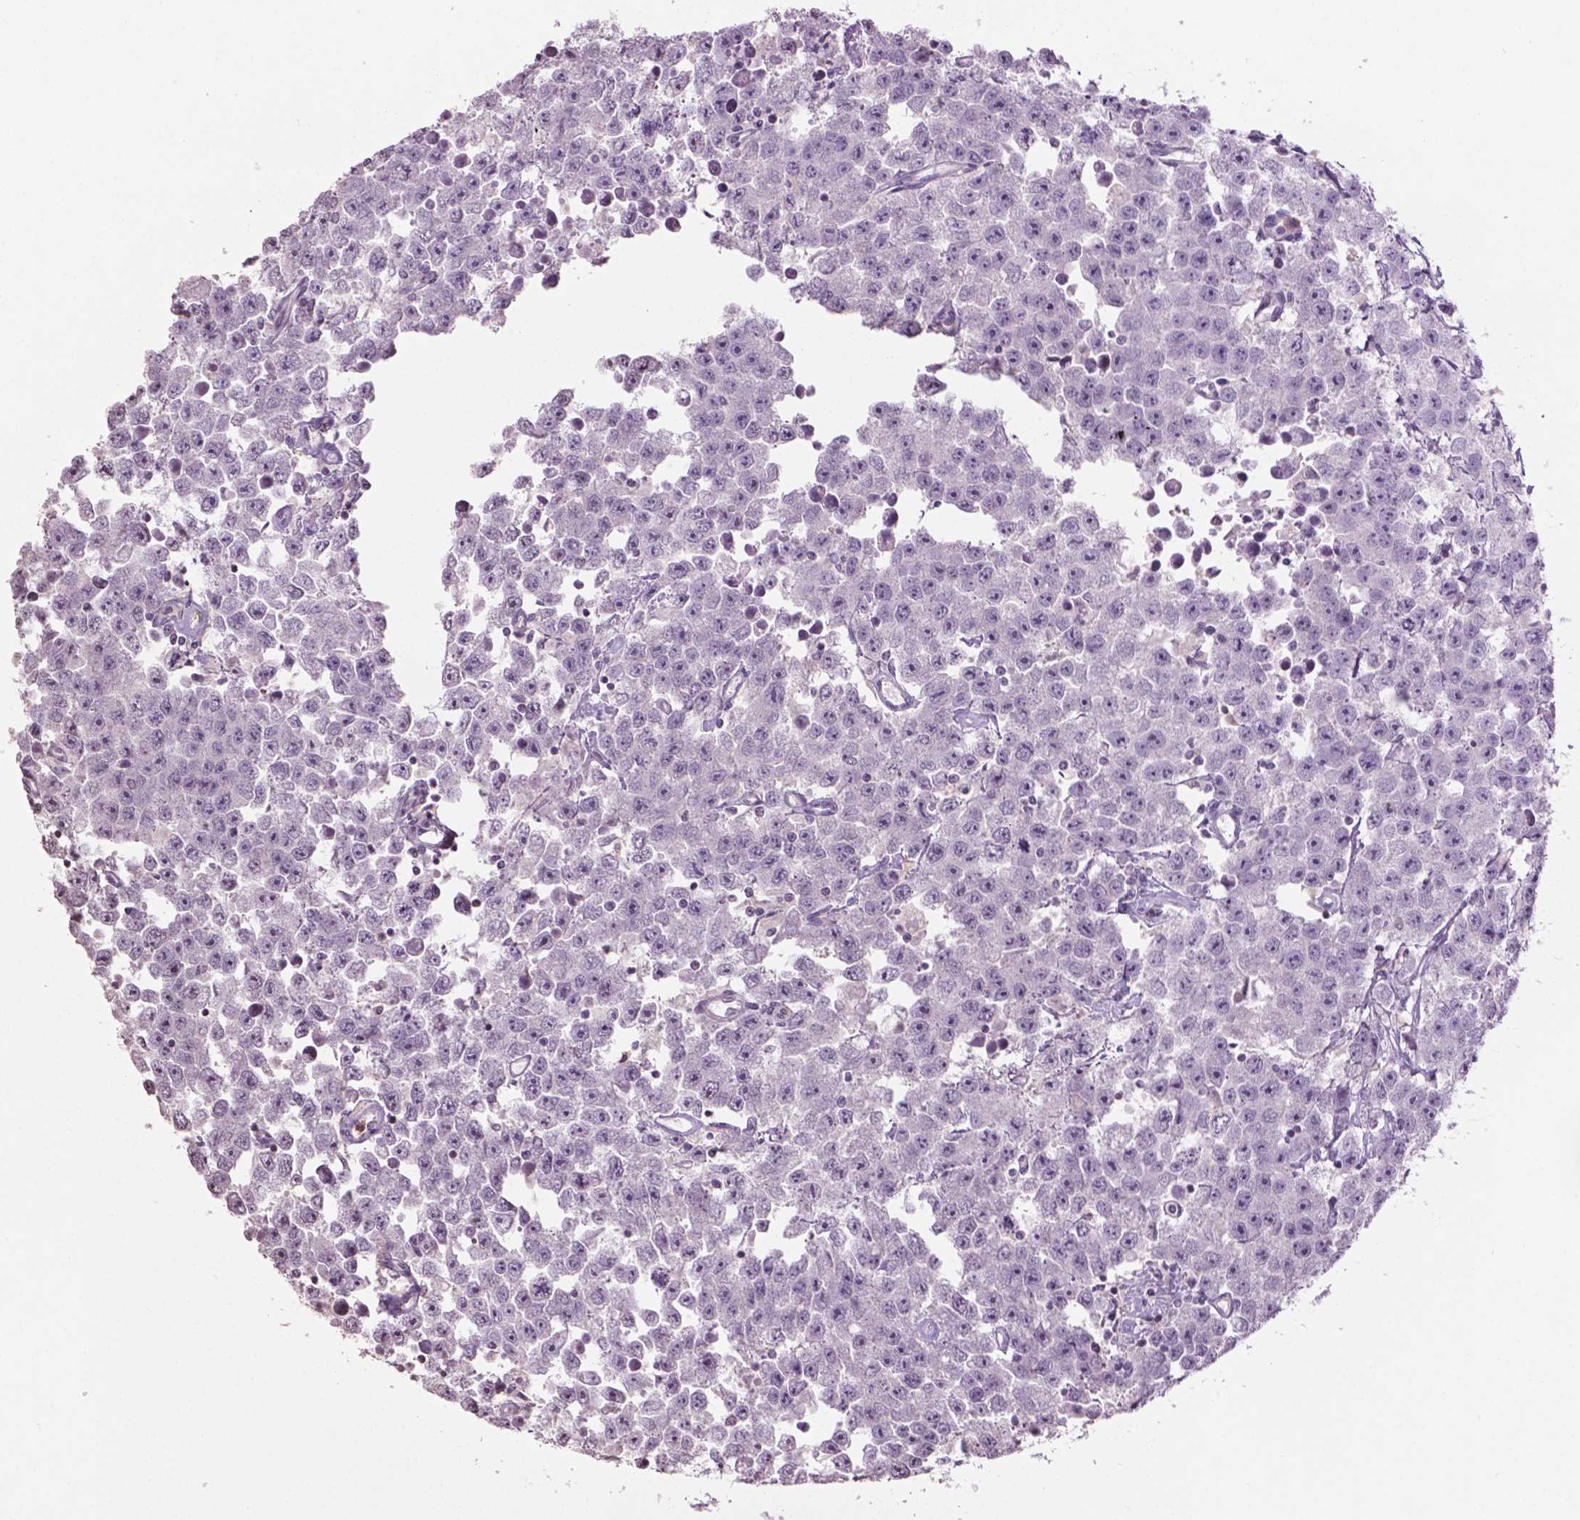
{"staining": {"intensity": "negative", "quantity": "none", "location": "none"}, "tissue": "testis cancer", "cell_type": "Tumor cells", "image_type": "cancer", "snomed": [{"axis": "morphology", "description": "Seminoma, NOS"}, {"axis": "topography", "description": "Testis"}], "caption": "This image is of testis cancer stained with IHC to label a protein in brown with the nuclei are counter-stained blue. There is no staining in tumor cells. (Stains: DAB immunohistochemistry with hematoxylin counter stain, Microscopy: brightfield microscopy at high magnification).", "gene": "NTNG2", "patient": {"sex": "male", "age": 52}}